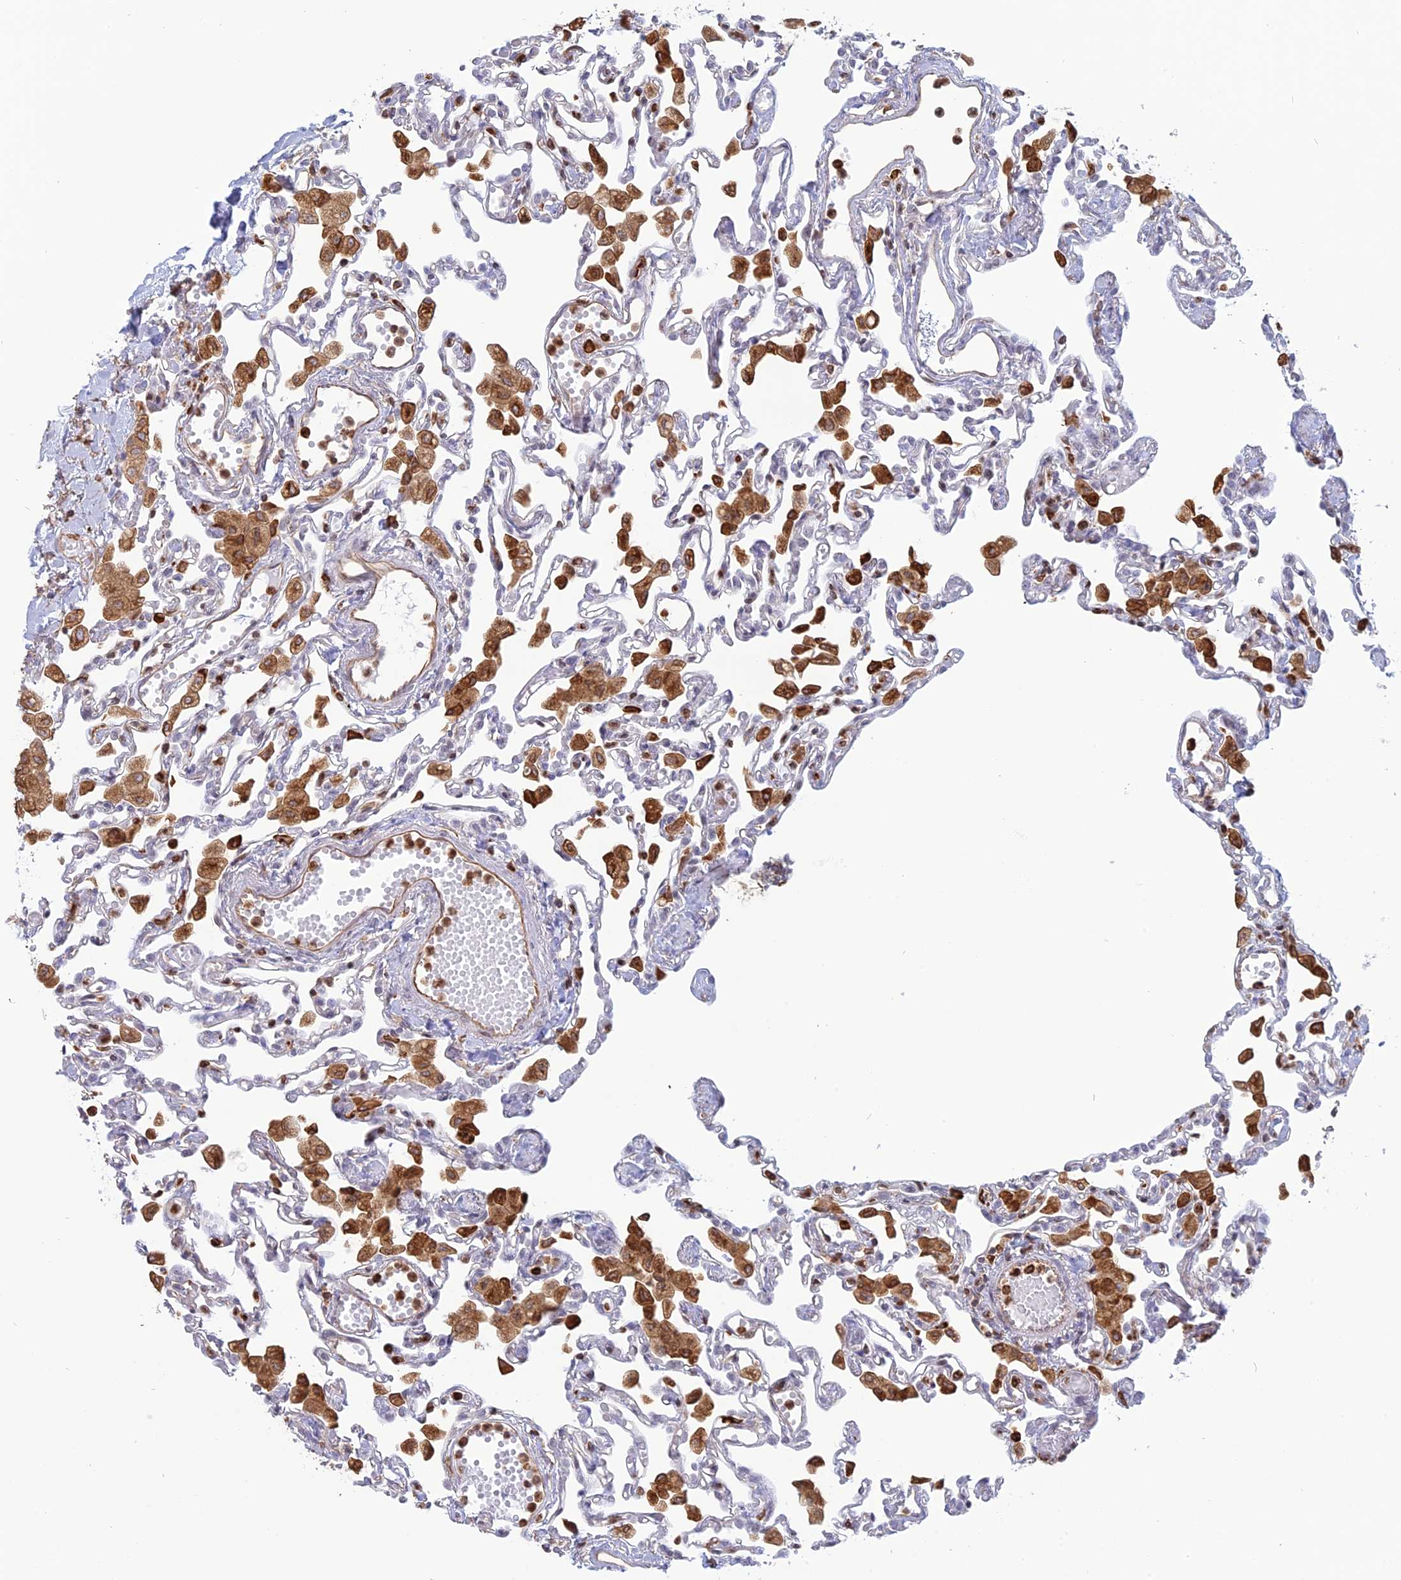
{"staining": {"intensity": "negative", "quantity": "none", "location": "none"}, "tissue": "lung", "cell_type": "Alveolar cells", "image_type": "normal", "snomed": [{"axis": "morphology", "description": "Normal tissue, NOS"}, {"axis": "topography", "description": "Bronchus"}, {"axis": "topography", "description": "Lung"}], "caption": "A micrograph of human lung is negative for staining in alveolar cells. (Brightfield microscopy of DAB immunohistochemistry at high magnification).", "gene": "APOBR", "patient": {"sex": "female", "age": 49}}